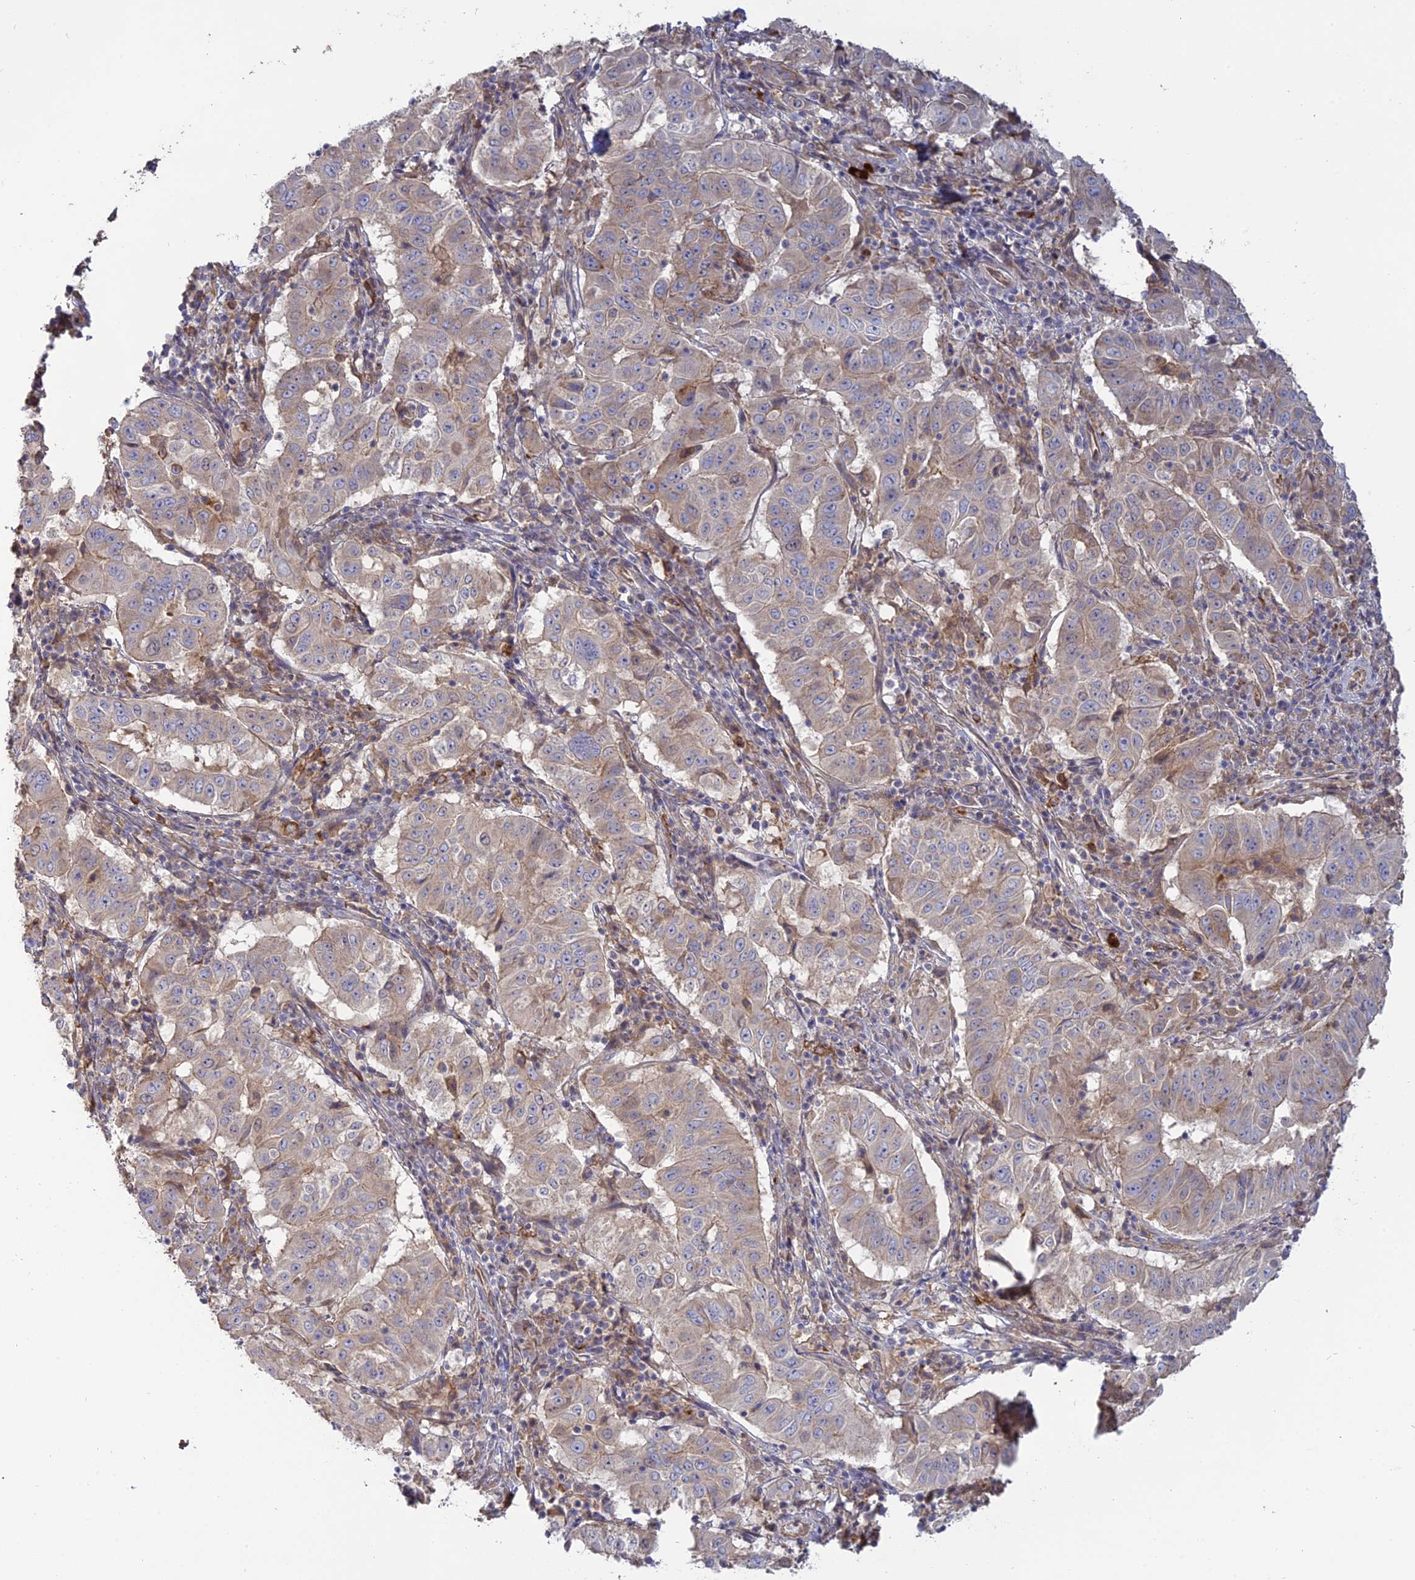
{"staining": {"intensity": "weak", "quantity": "25%-75%", "location": "cytoplasmic/membranous"}, "tissue": "pancreatic cancer", "cell_type": "Tumor cells", "image_type": "cancer", "snomed": [{"axis": "morphology", "description": "Adenocarcinoma, NOS"}, {"axis": "topography", "description": "Pancreas"}], "caption": "Immunohistochemical staining of adenocarcinoma (pancreatic) shows weak cytoplasmic/membranous protein staining in about 25%-75% of tumor cells. The staining is performed using DAB (3,3'-diaminobenzidine) brown chromogen to label protein expression. The nuclei are counter-stained blue using hematoxylin.", "gene": "SFT2D2", "patient": {"sex": "male", "age": 63}}